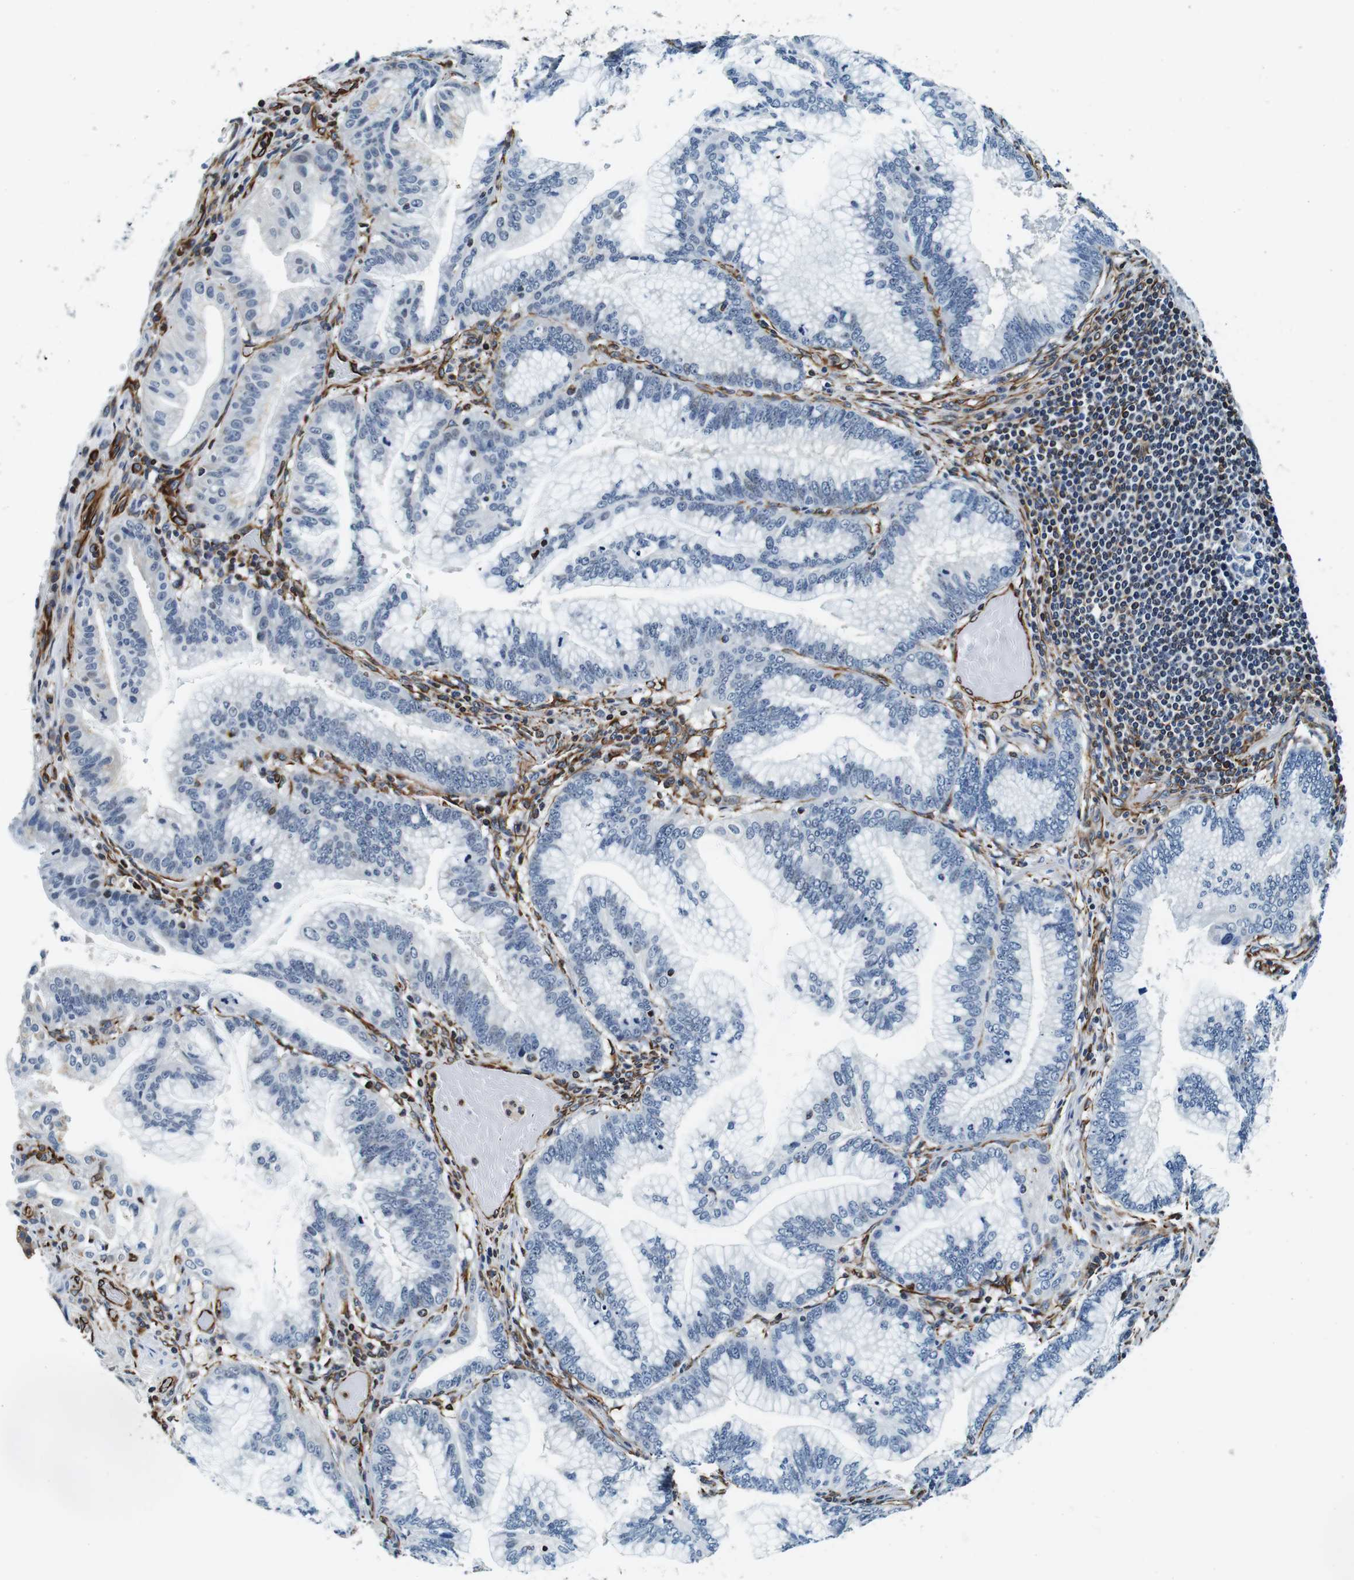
{"staining": {"intensity": "negative", "quantity": "none", "location": "none"}, "tissue": "pancreatic cancer", "cell_type": "Tumor cells", "image_type": "cancer", "snomed": [{"axis": "morphology", "description": "Adenocarcinoma, NOS"}, {"axis": "topography", "description": "Pancreas"}], "caption": "Human pancreatic adenocarcinoma stained for a protein using immunohistochemistry (IHC) exhibits no staining in tumor cells.", "gene": "GJE1", "patient": {"sex": "female", "age": 64}}